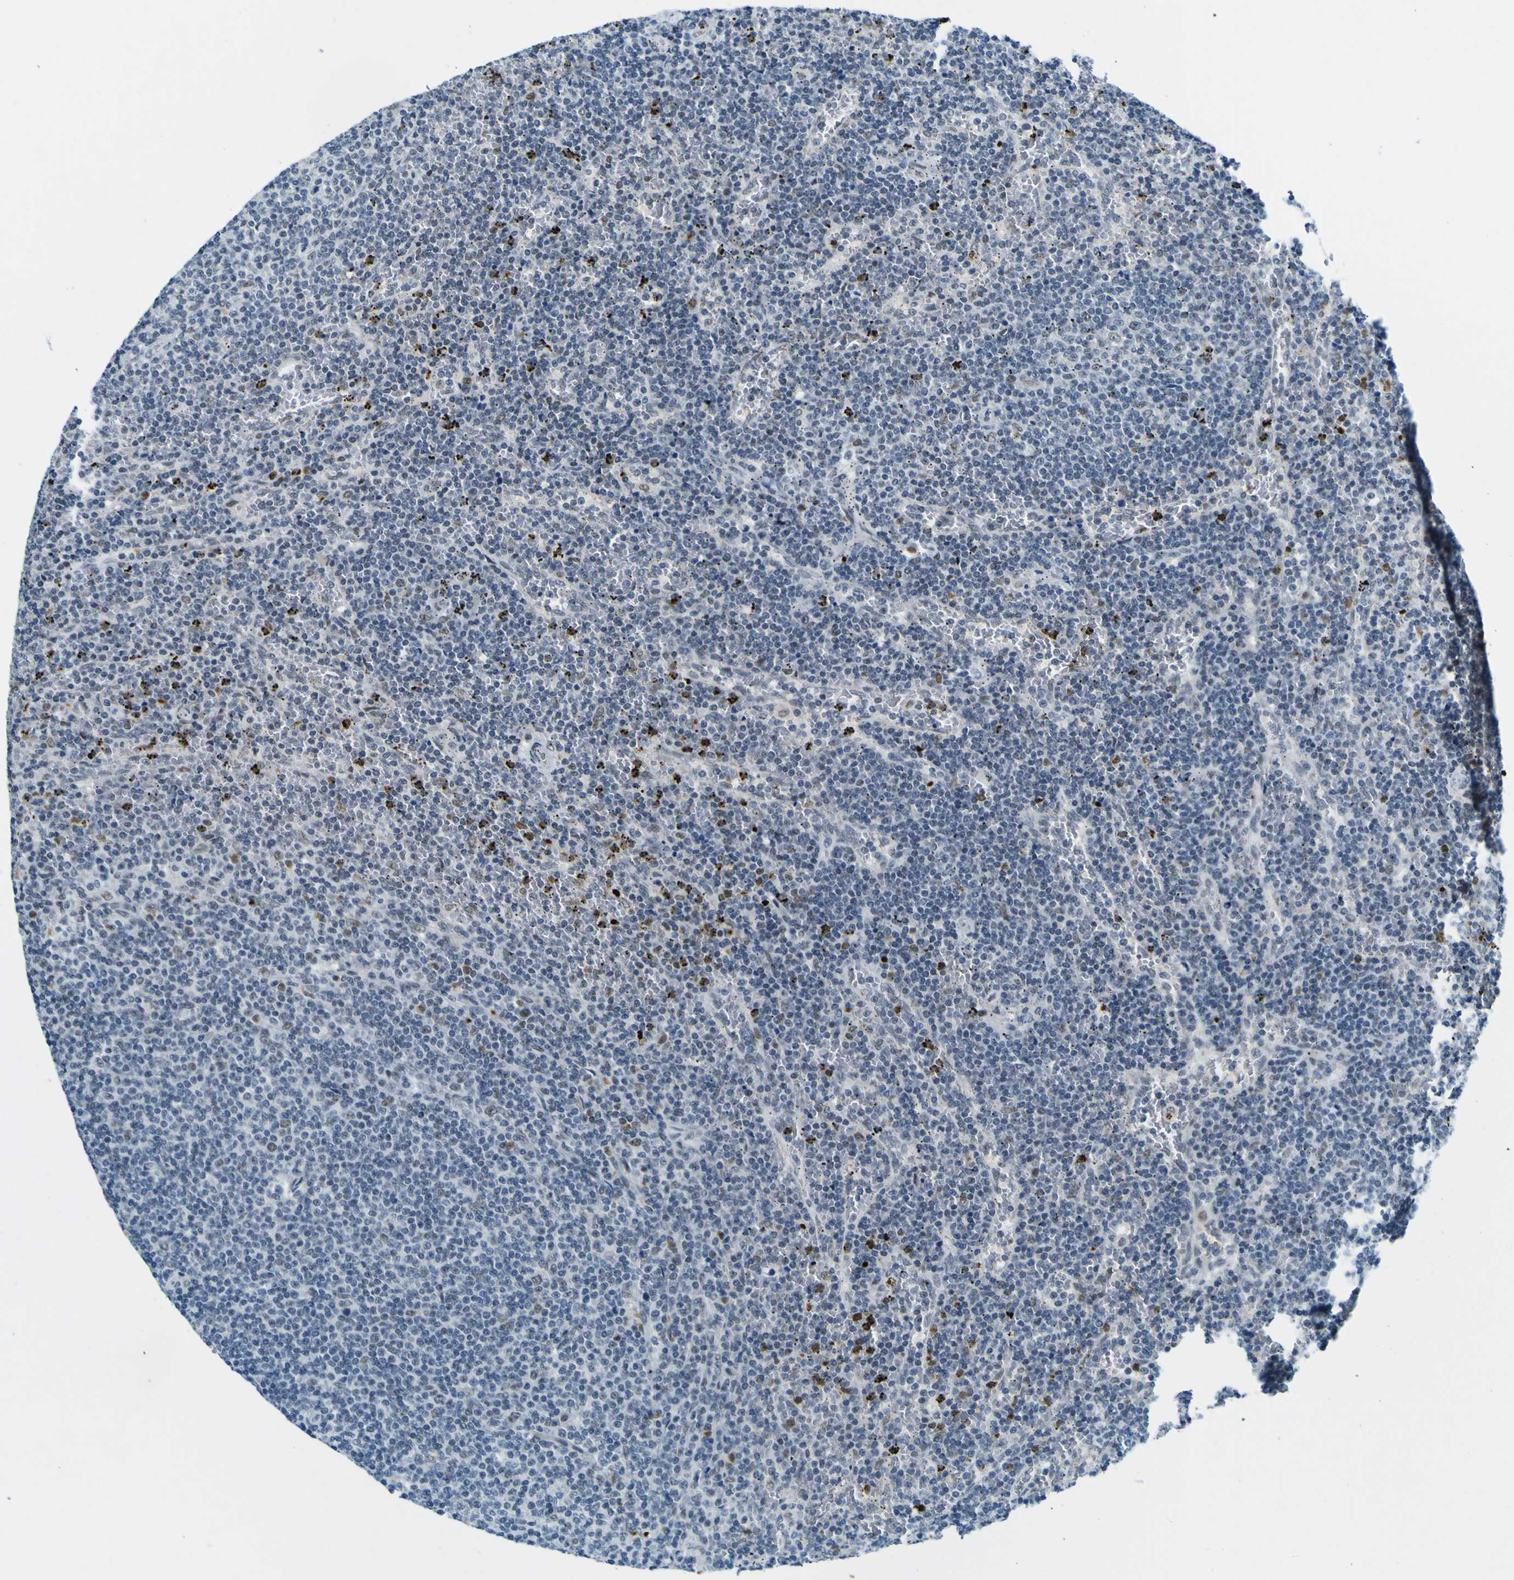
{"staining": {"intensity": "weak", "quantity": "<25%", "location": "nuclear"}, "tissue": "lymphoma", "cell_type": "Tumor cells", "image_type": "cancer", "snomed": [{"axis": "morphology", "description": "Malignant lymphoma, non-Hodgkin's type, Low grade"}, {"axis": "topography", "description": "Spleen"}], "caption": "Immunohistochemistry of human lymphoma displays no expression in tumor cells. (Stains: DAB immunohistochemistry (IHC) with hematoxylin counter stain, Microscopy: brightfield microscopy at high magnification).", "gene": "CEBPG", "patient": {"sex": "female", "age": 50}}